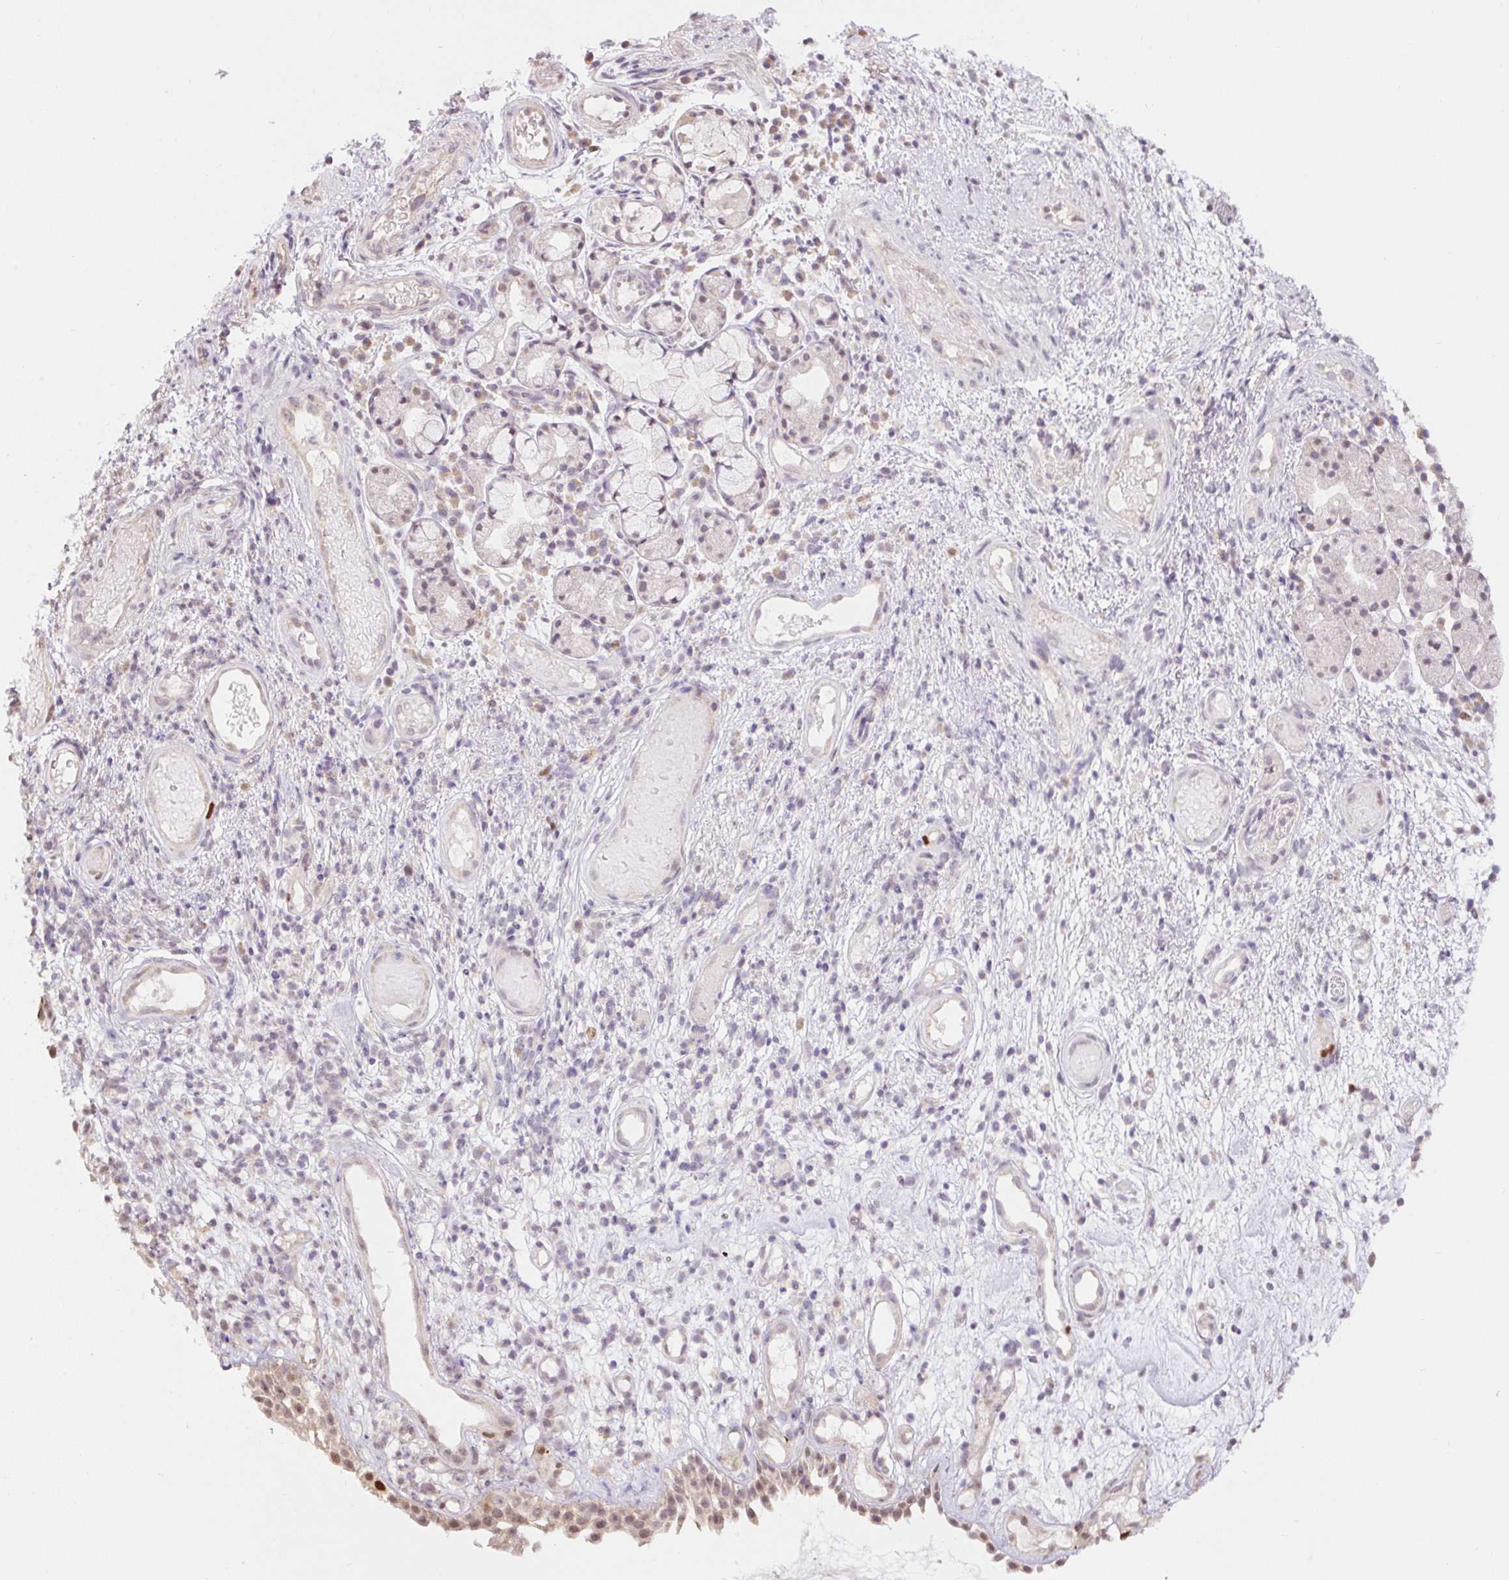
{"staining": {"intensity": "weak", "quantity": "25%-75%", "location": "cytoplasmic/membranous,nuclear"}, "tissue": "nasopharynx", "cell_type": "Respiratory epithelial cells", "image_type": "normal", "snomed": [{"axis": "morphology", "description": "Normal tissue, NOS"}, {"axis": "morphology", "description": "Inflammation, NOS"}, {"axis": "topography", "description": "Nasopharynx"}], "caption": "Brown immunohistochemical staining in benign human nasopharynx displays weak cytoplasmic/membranous,nuclear staining in about 25%-75% of respiratory epithelial cells. (Brightfield microscopy of DAB IHC at high magnification).", "gene": "RACGAP1", "patient": {"sex": "male", "age": 54}}